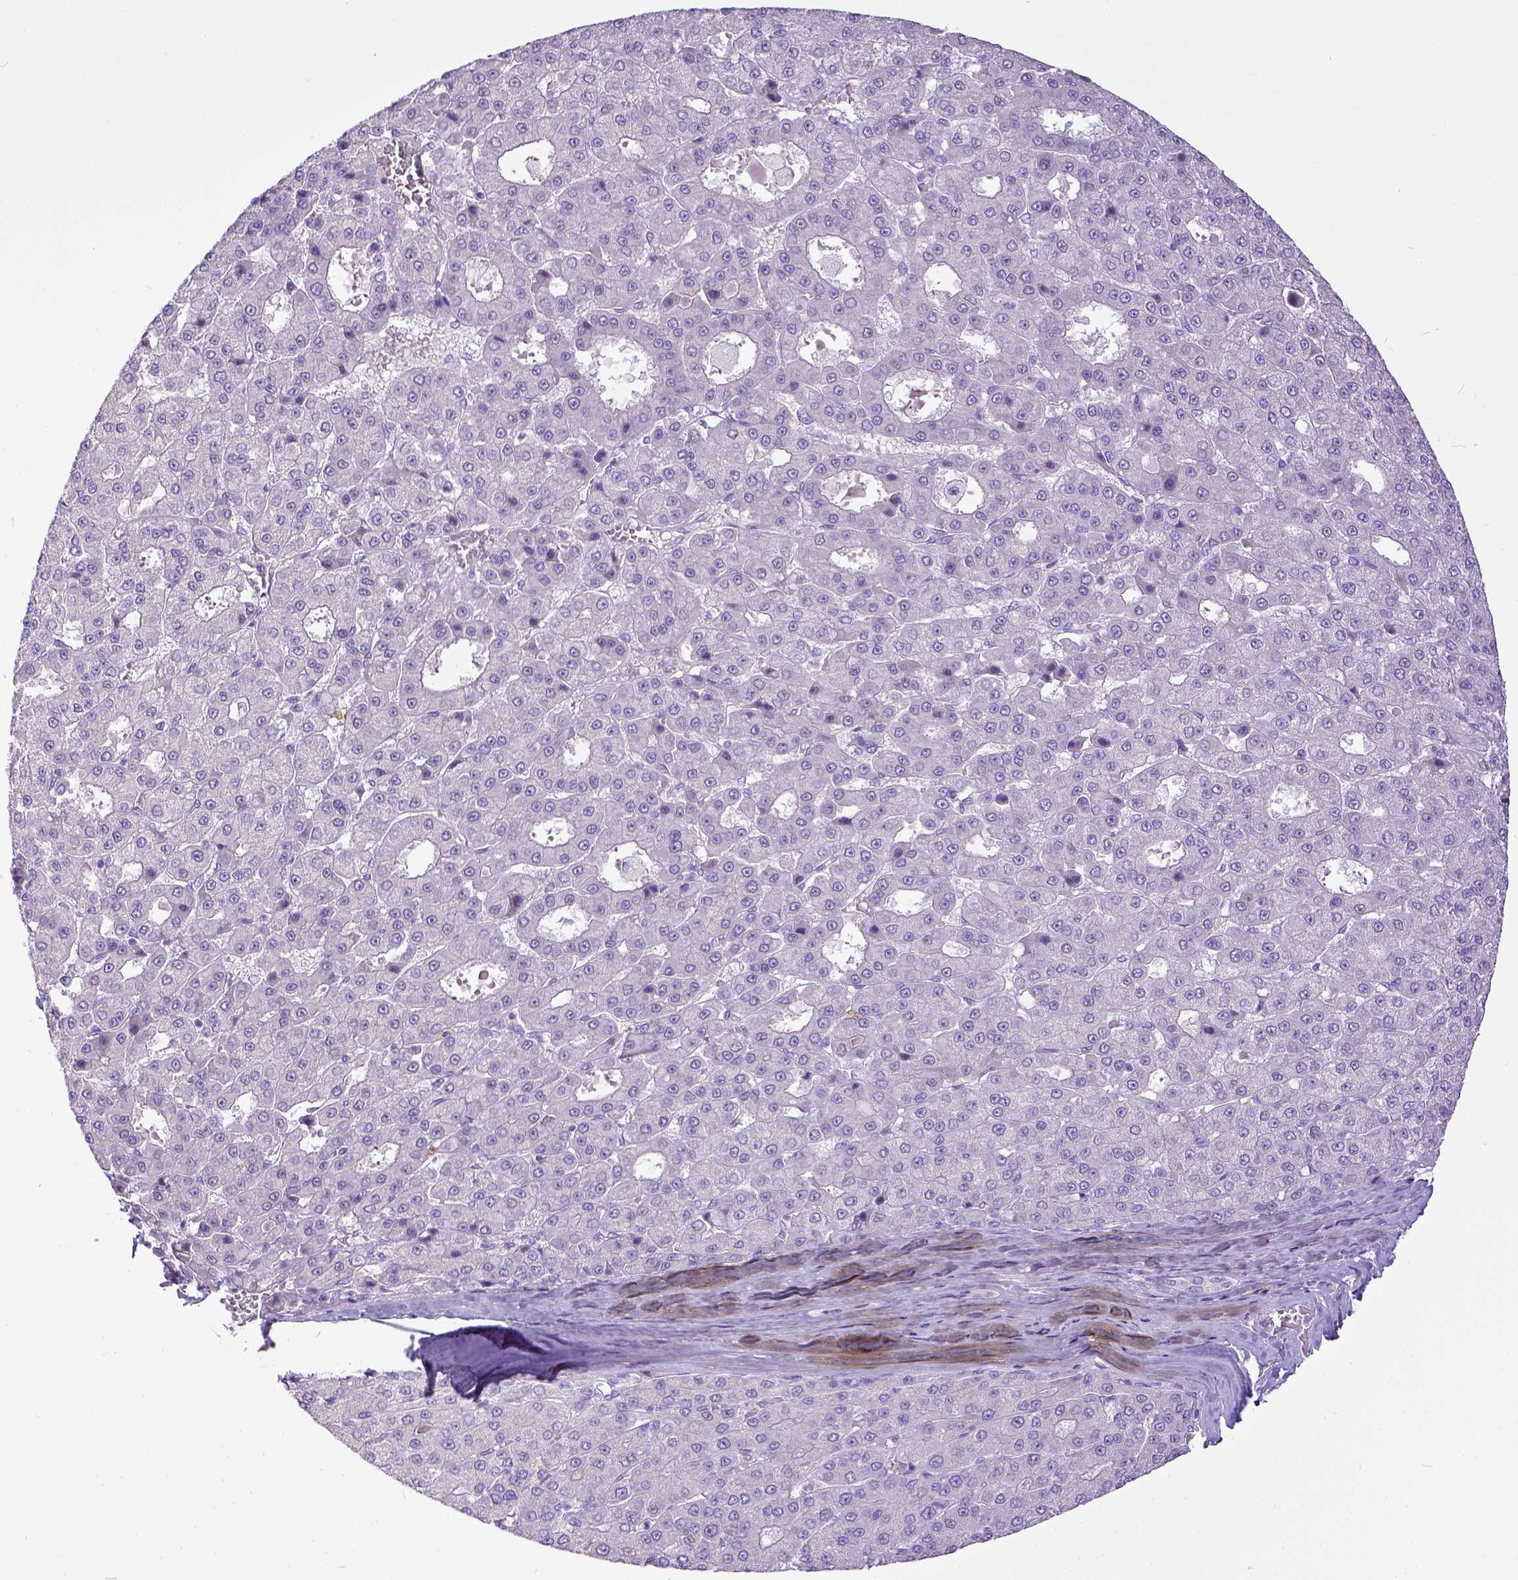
{"staining": {"intensity": "negative", "quantity": "none", "location": "none"}, "tissue": "liver cancer", "cell_type": "Tumor cells", "image_type": "cancer", "snomed": [{"axis": "morphology", "description": "Carcinoma, Hepatocellular, NOS"}, {"axis": "topography", "description": "Liver"}], "caption": "Immunohistochemistry image of neoplastic tissue: human liver cancer (hepatocellular carcinoma) stained with DAB (3,3'-diaminobenzidine) demonstrates no significant protein expression in tumor cells.", "gene": "KIT", "patient": {"sex": "male", "age": 70}}